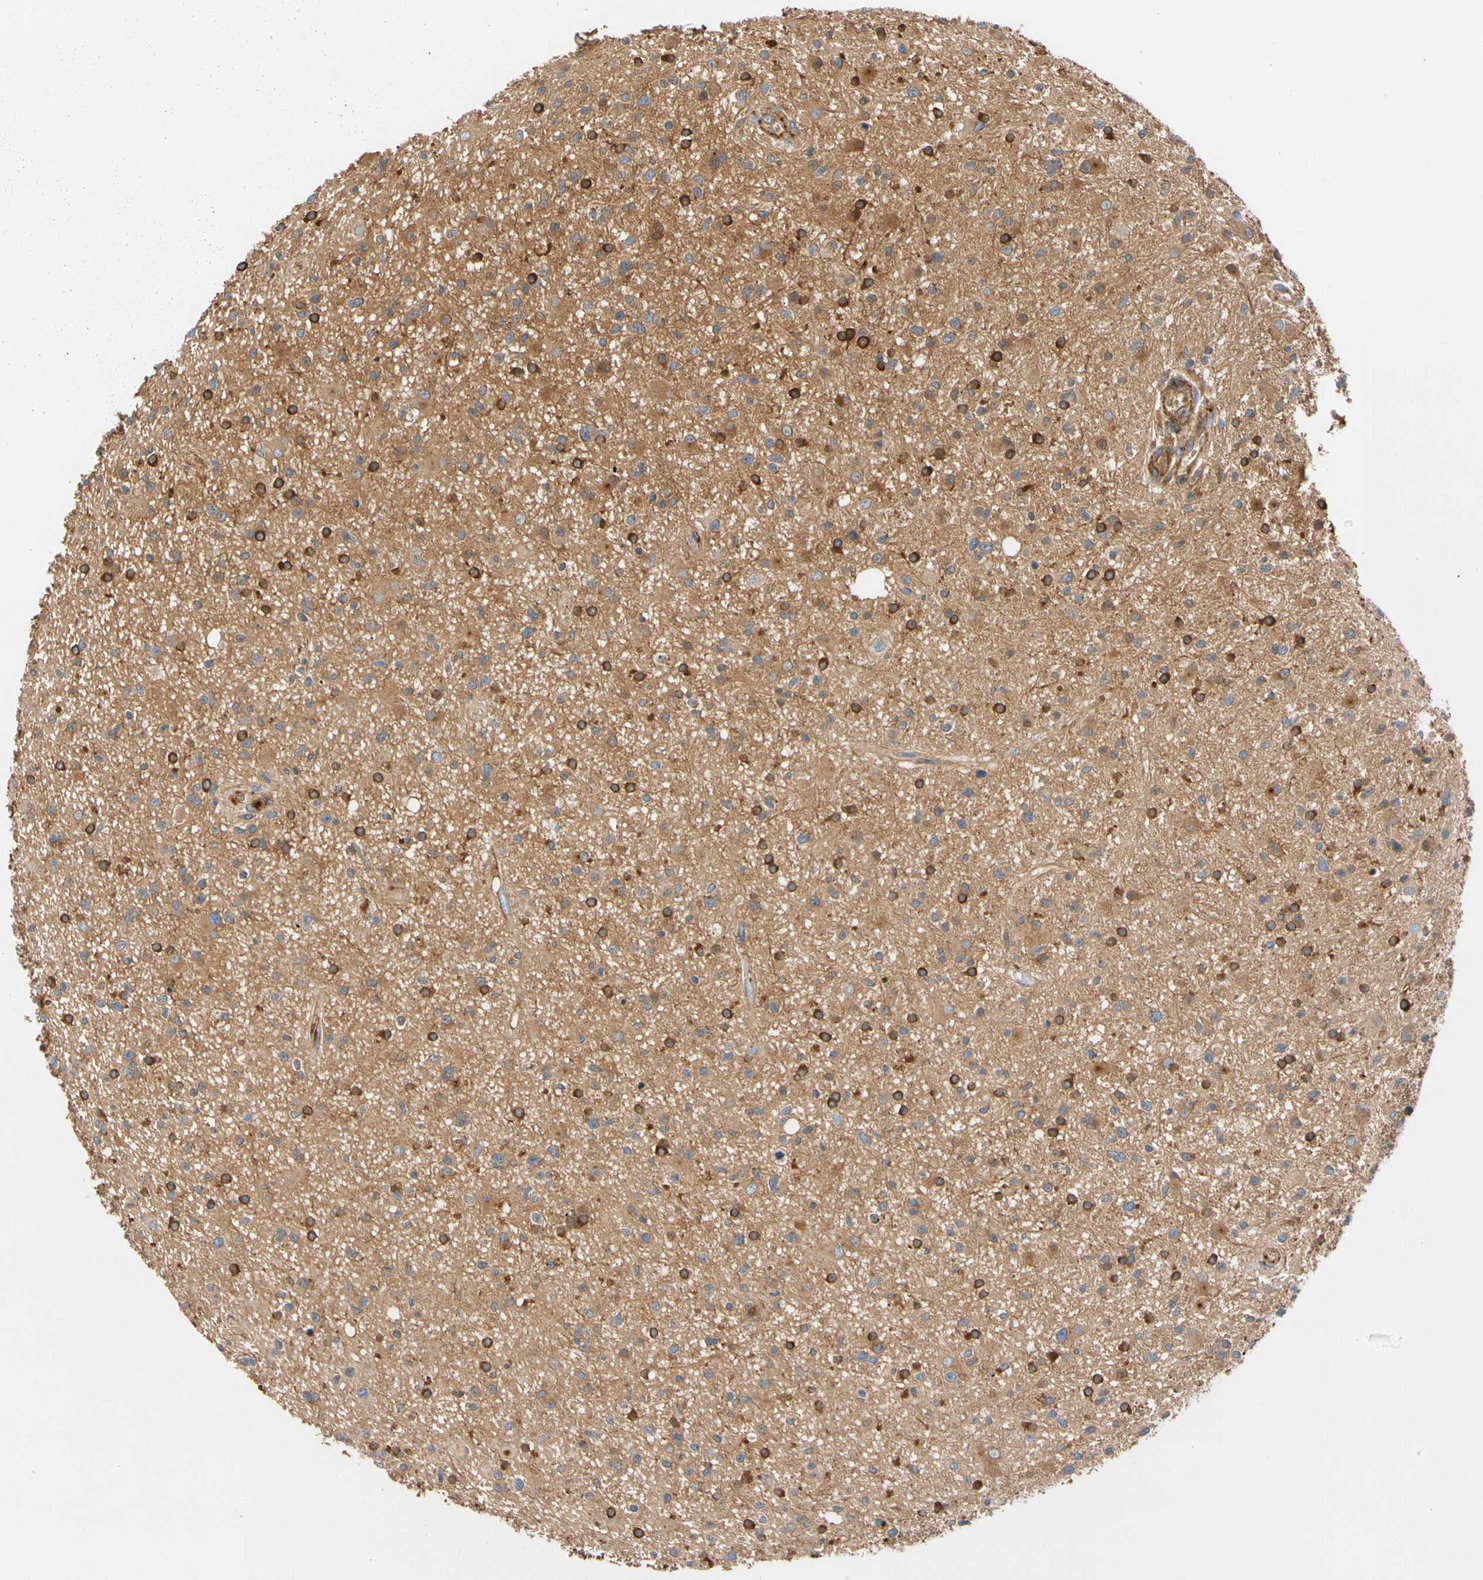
{"staining": {"intensity": "moderate", "quantity": "<25%", "location": "cytoplasmic/membranous"}, "tissue": "glioma", "cell_type": "Tumor cells", "image_type": "cancer", "snomed": [{"axis": "morphology", "description": "Glioma, malignant, High grade"}, {"axis": "topography", "description": "Brain"}], "caption": "A brown stain shows moderate cytoplasmic/membranous staining of a protein in human malignant glioma (high-grade) tumor cells.", "gene": "ENTREP3", "patient": {"sex": "male", "age": 33}}